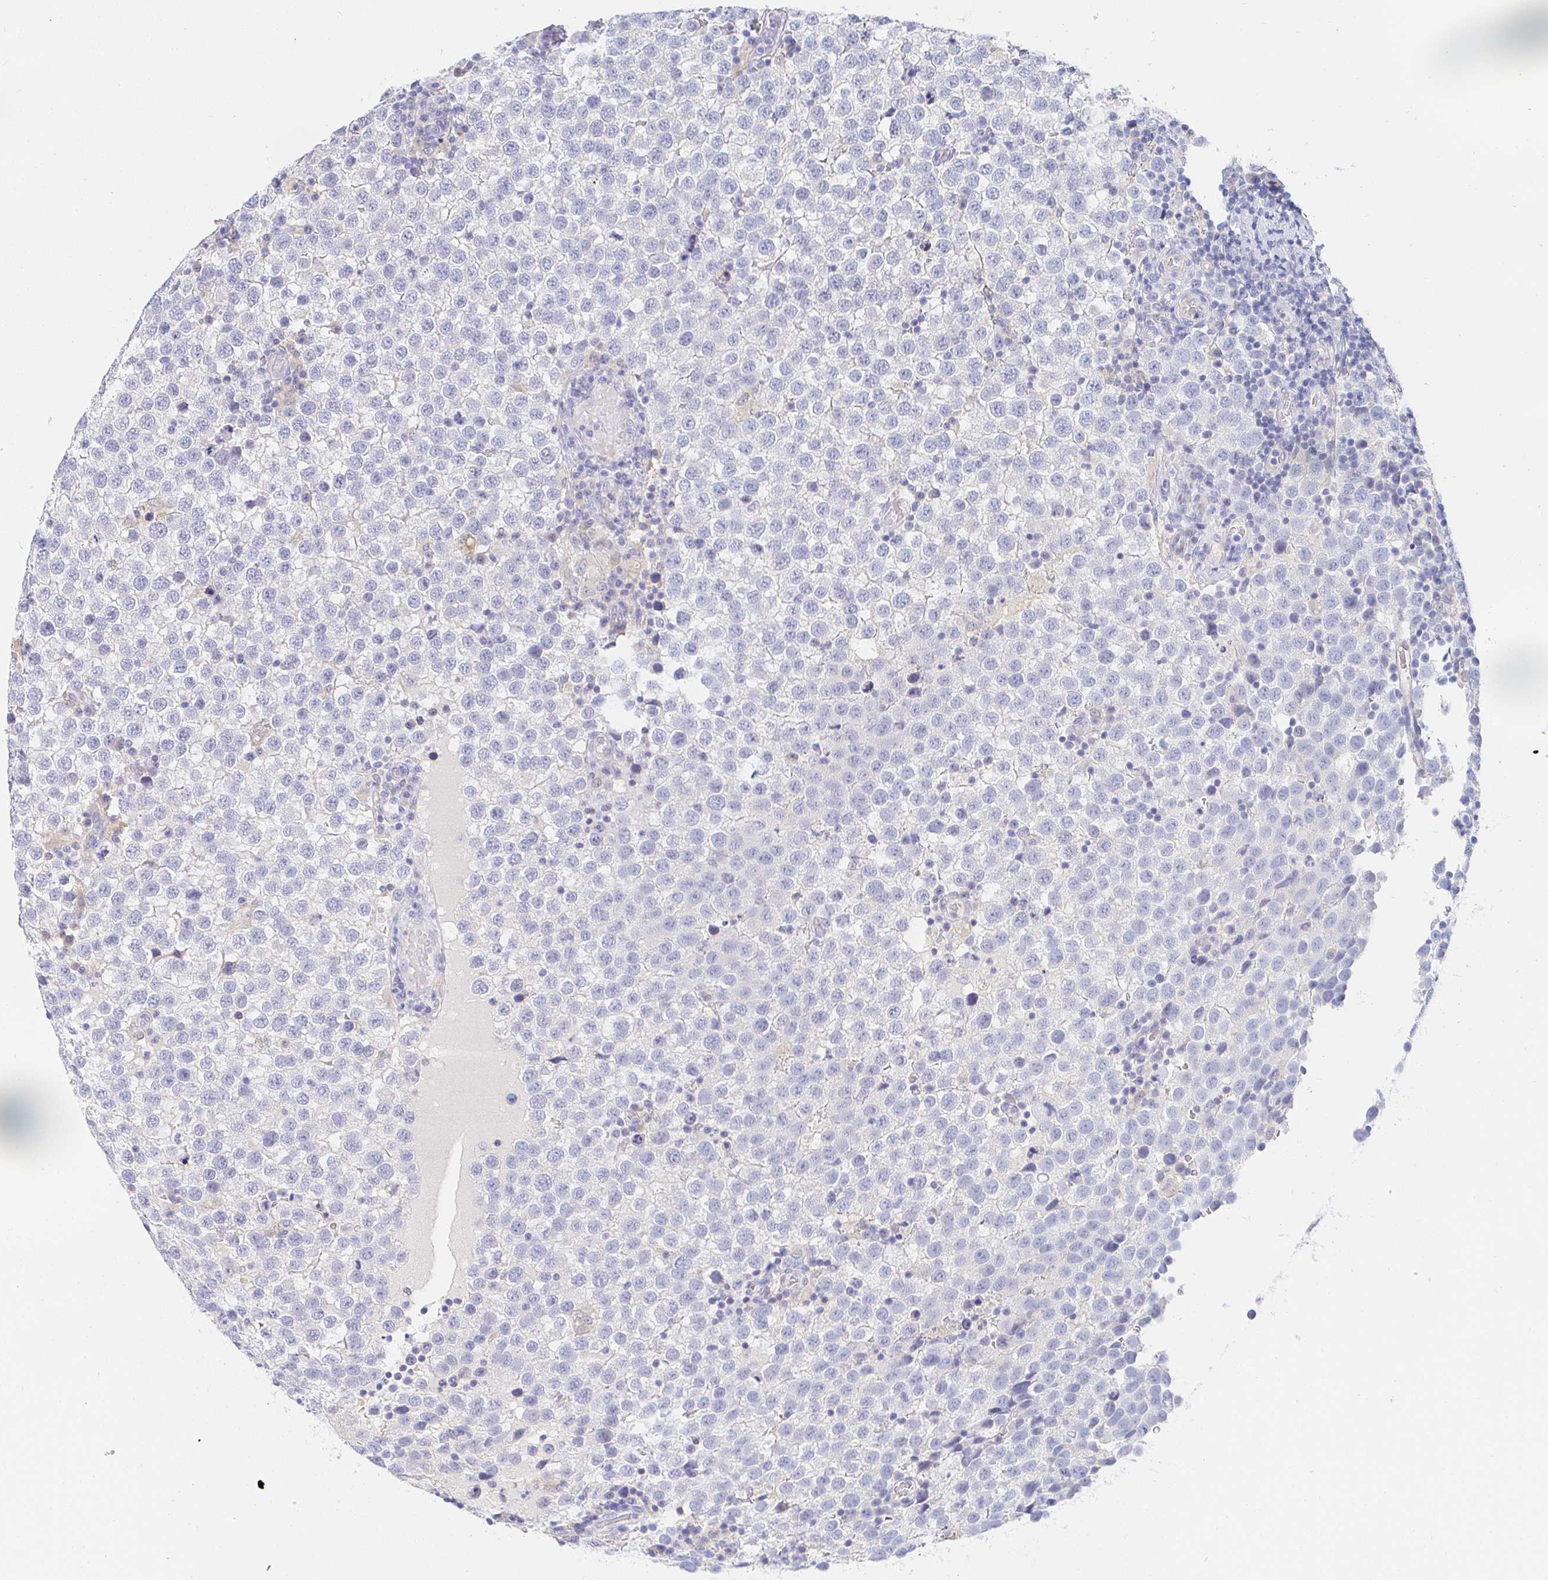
{"staining": {"intensity": "negative", "quantity": "none", "location": "none"}, "tissue": "testis cancer", "cell_type": "Tumor cells", "image_type": "cancer", "snomed": [{"axis": "morphology", "description": "Seminoma, NOS"}, {"axis": "topography", "description": "Testis"}], "caption": "IHC image of testis cancer (seminoma) stained for a protein (brown), which displays no expression in tumor cells.", "gene": "PDE6B", "patient": {"sex": "male", "age": 34}}